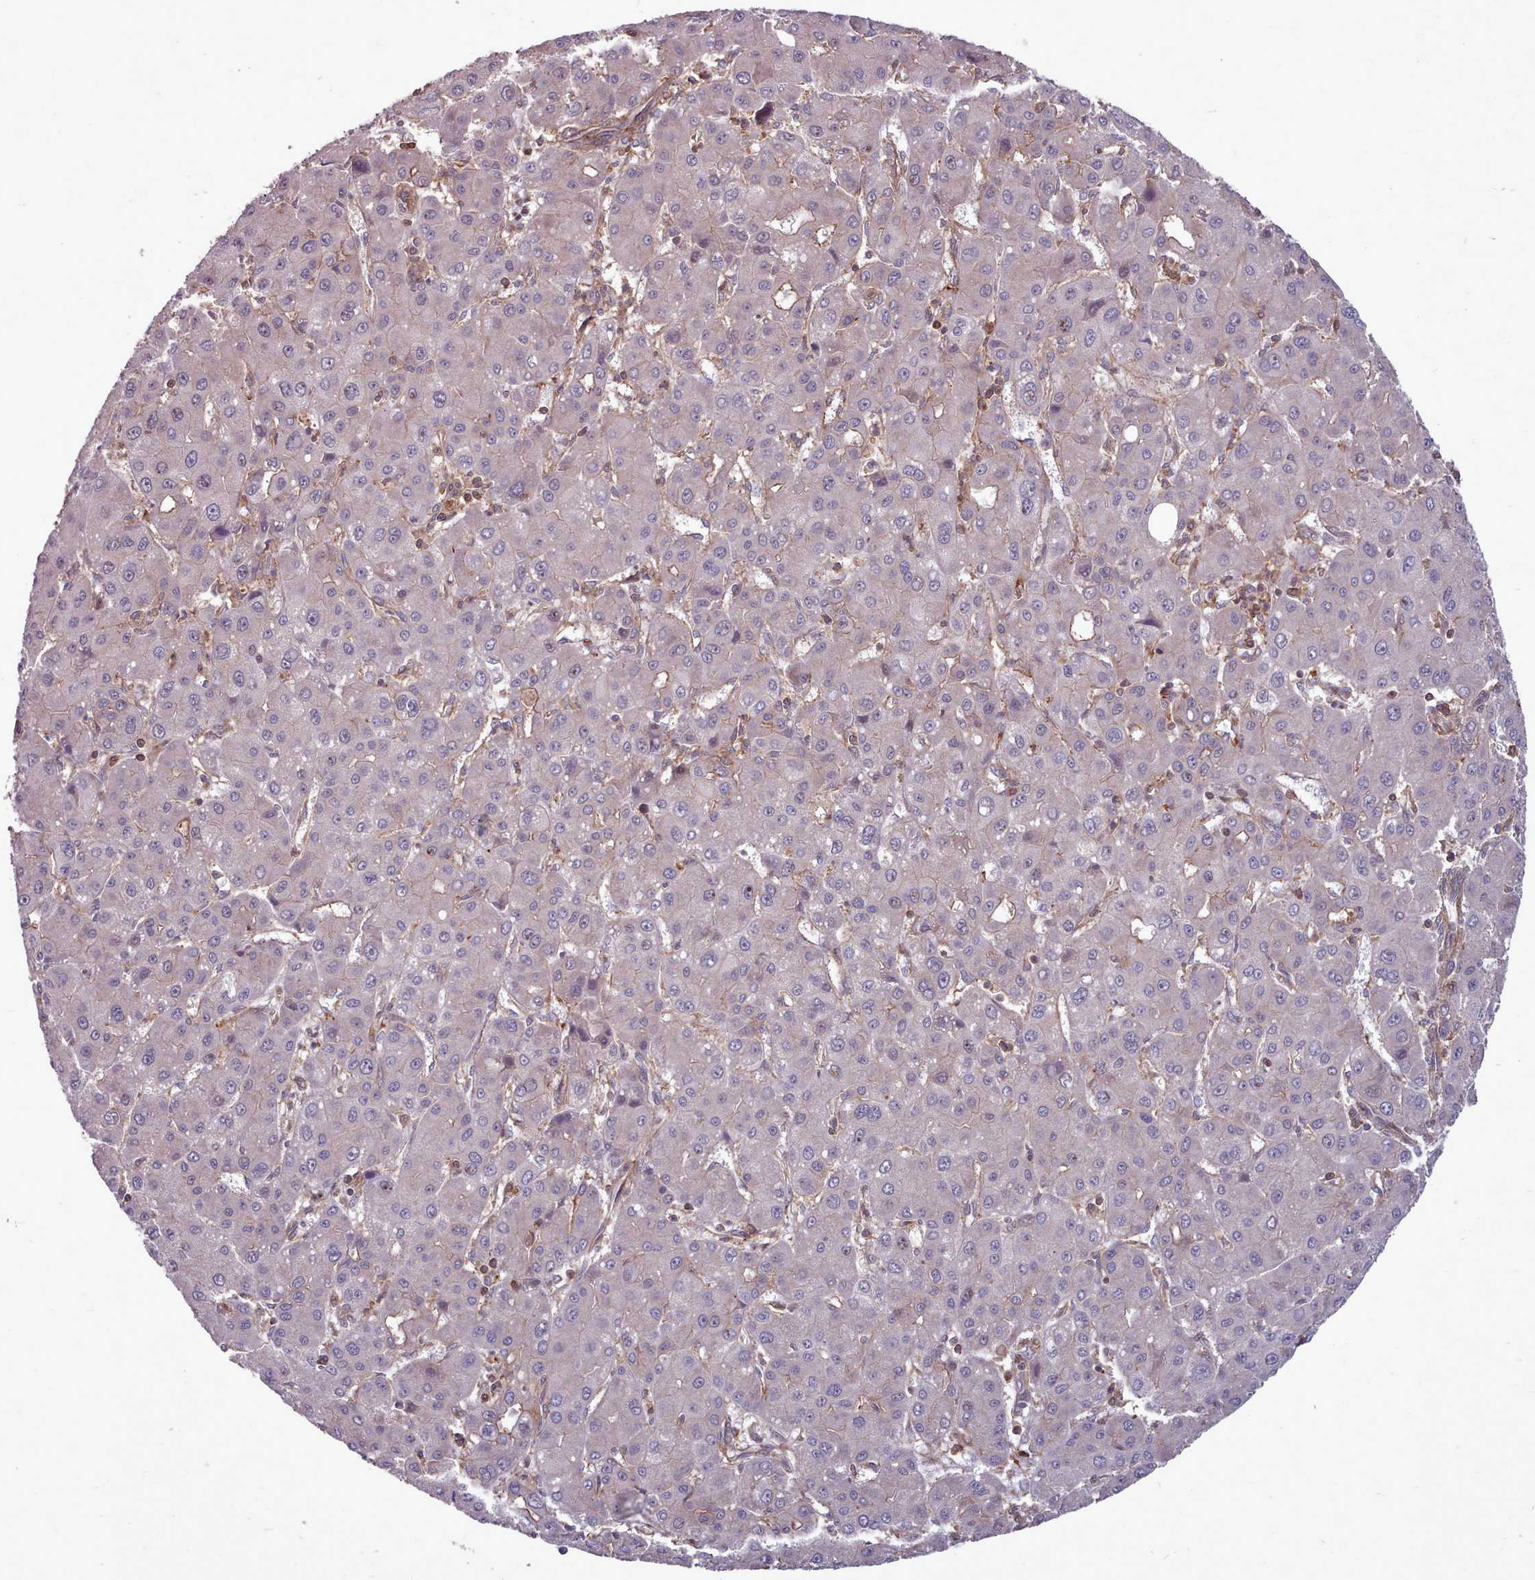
{"staining": {"intensity": "weak", "quantity": "<25%", "location": "cytoplasmic/membranous"}, "tissue": "liver cancer", "cell_type": "Tumor cells", "image_type": "cancer", "snomed": [{"axis": "morphology", "description": "Carcinoma, Hepatocellular, NOS"}, {"axis": "topography", "description": "Liver"}], "caption": "This is an immunohistochemistry photomicrograph of liver cancer (hepatocellular carcinoma). There is no staining in tumor cells.", "gene": "STUB1", "patient": {"sex": "male", "age": 55}}